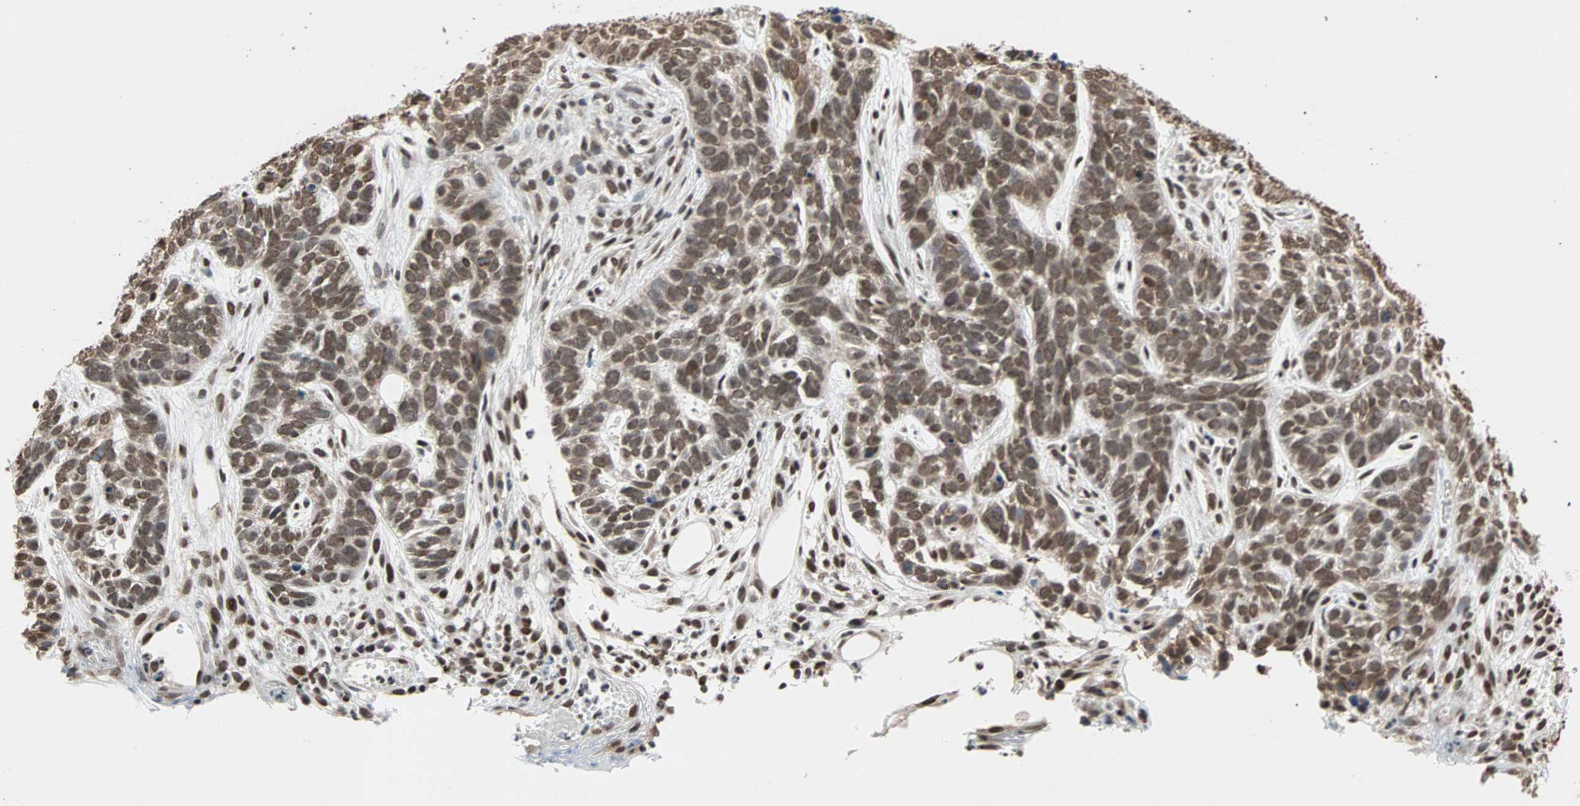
{"staining": {"intensity": "moderate", "quantity": ">75%", "location": "nuclear"}, "tissue": "skin cancer", "cell_type": "Tumor cells", "image_type": "cancer", "snomed": [{"axis": "morphology", "description": "Basal cell carcinoma"}, {"axis": "topography", "description": "Skin"}], "caption": "Human skin cancer (basal cell carcinoma) stained for a protein (brown) shows moderate nuclear positive staining in approximately >75% of tumor cells.", "gene": "DAZAP1", "patient": {"sex": "male", "age": 87}}